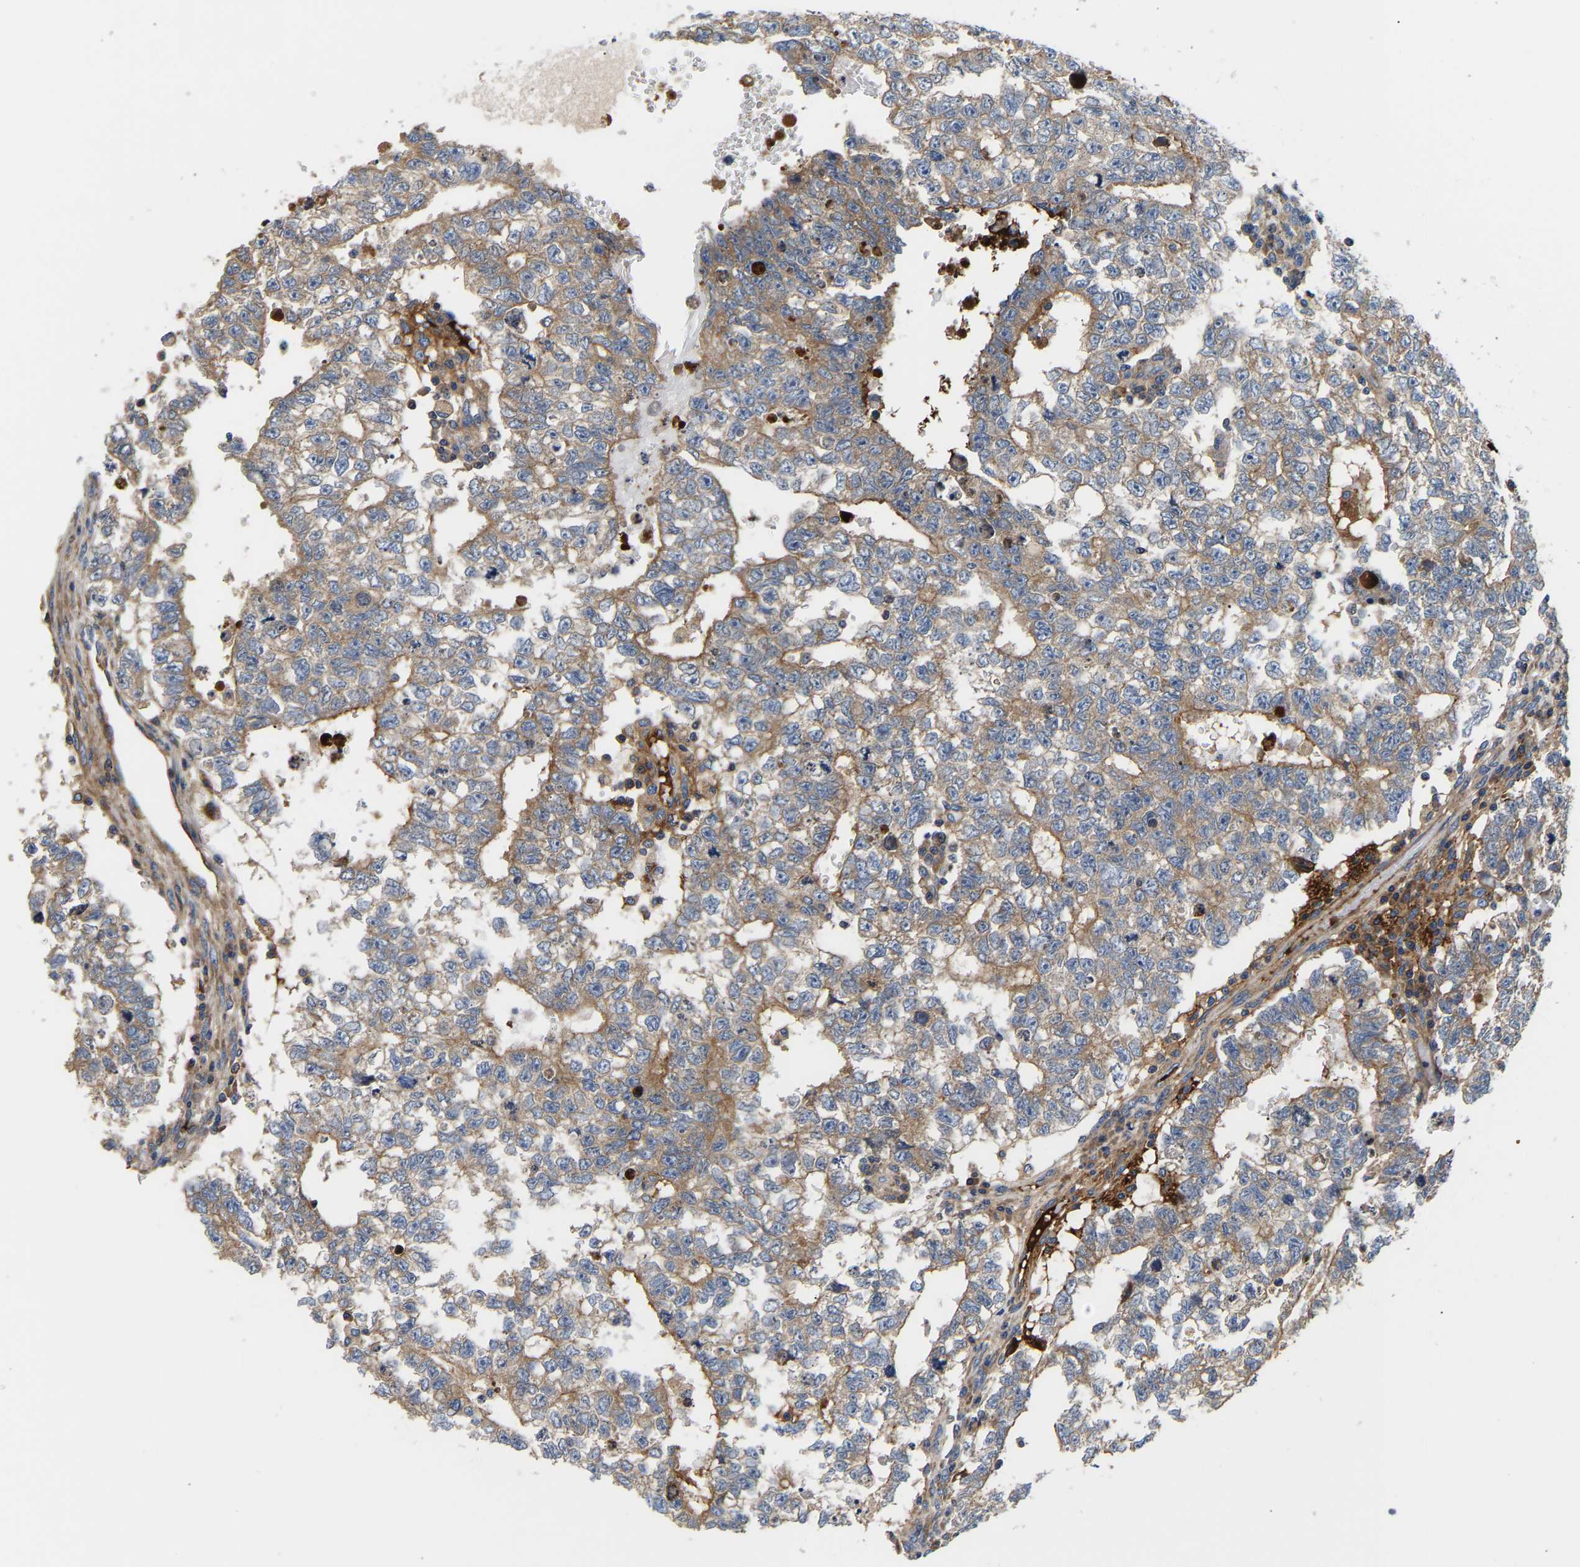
{"staining": {"intensity": "weak", "quantity": ">75%", "location": "cytoplasmic/membranous"}, "tissue": "testis cancer", "cell_type": "Tumor cells", "image_type": "cancer", "snomed": [{"axis": "morphology", "description": "Seminoma, NOS"}, {"axis": "morphology", "description": "Carcinoma, Embryonal, NOS"}, {"axis": "topography", "description": "Testis"}], "caption": "A high-resolution histopathology image shows immunohistochemistry staining of embryonal carcinoma (testis), which reveals weak cytoplasmic/membranous positivity in approximately >75% of tumor cells.", "gene": "AIMP2", "patient": {"sex": "male", "age": 38}}